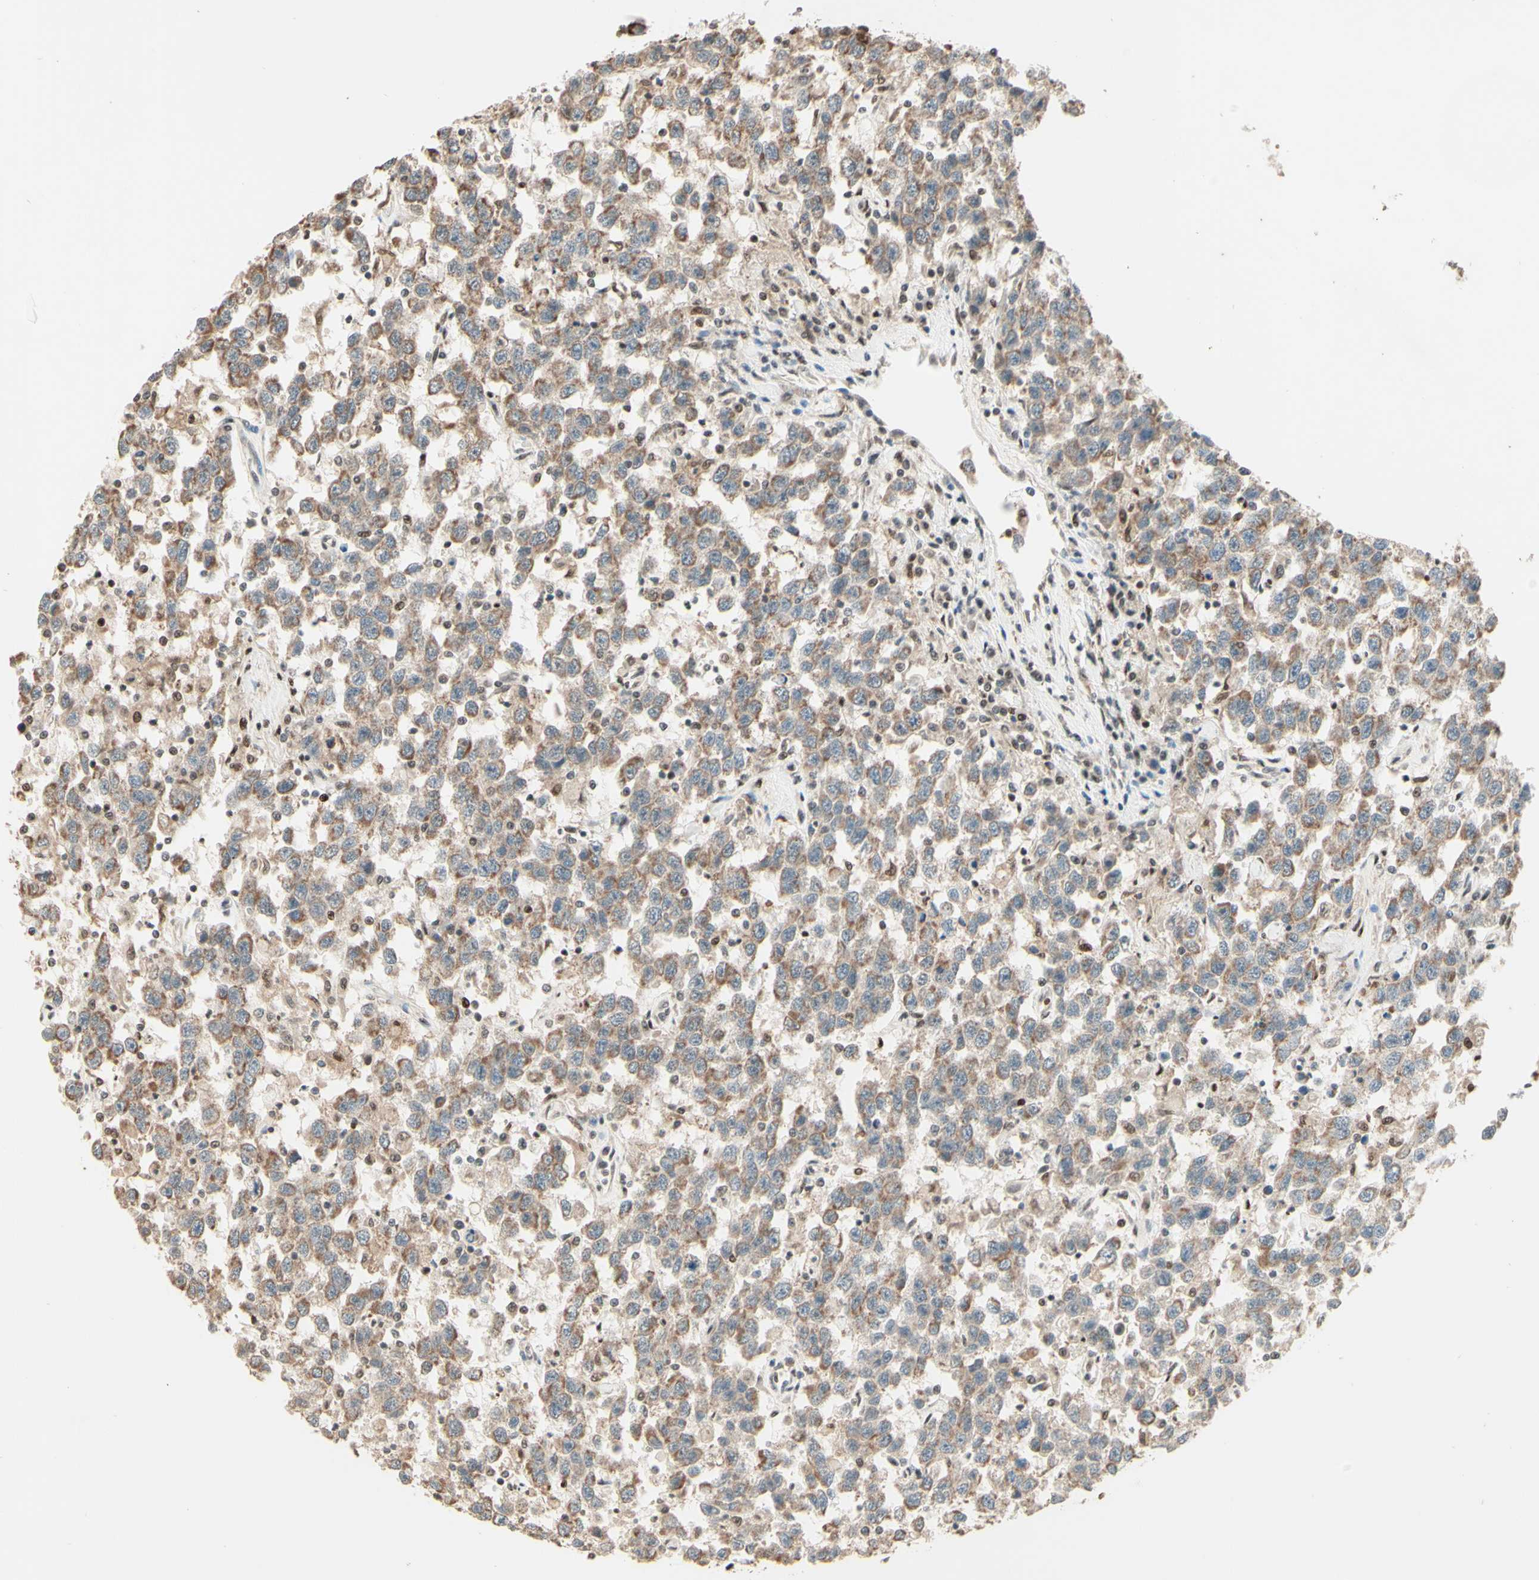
{"staining": {"intensity": "weak", "quantity": ">75%", "location": "cytoplasmic/membranous"}, "tissue": "testis cancer", "cell_type": "Tumor cells", "image_type": "cancer", "snomed": [{"axis": "morphology", "description": "Seminoma, NOS"}, {"axis": "topography", "description": "Testis"}], "caption": "A micrograph showing weak cytoplasmic/membranous staining in approximately >75% of tumor cells in testis seminoma, as visualized by brown immunohistochemical staining.", "gene": "NR3C1", "patient": {"sex": "male", "age": 41}}